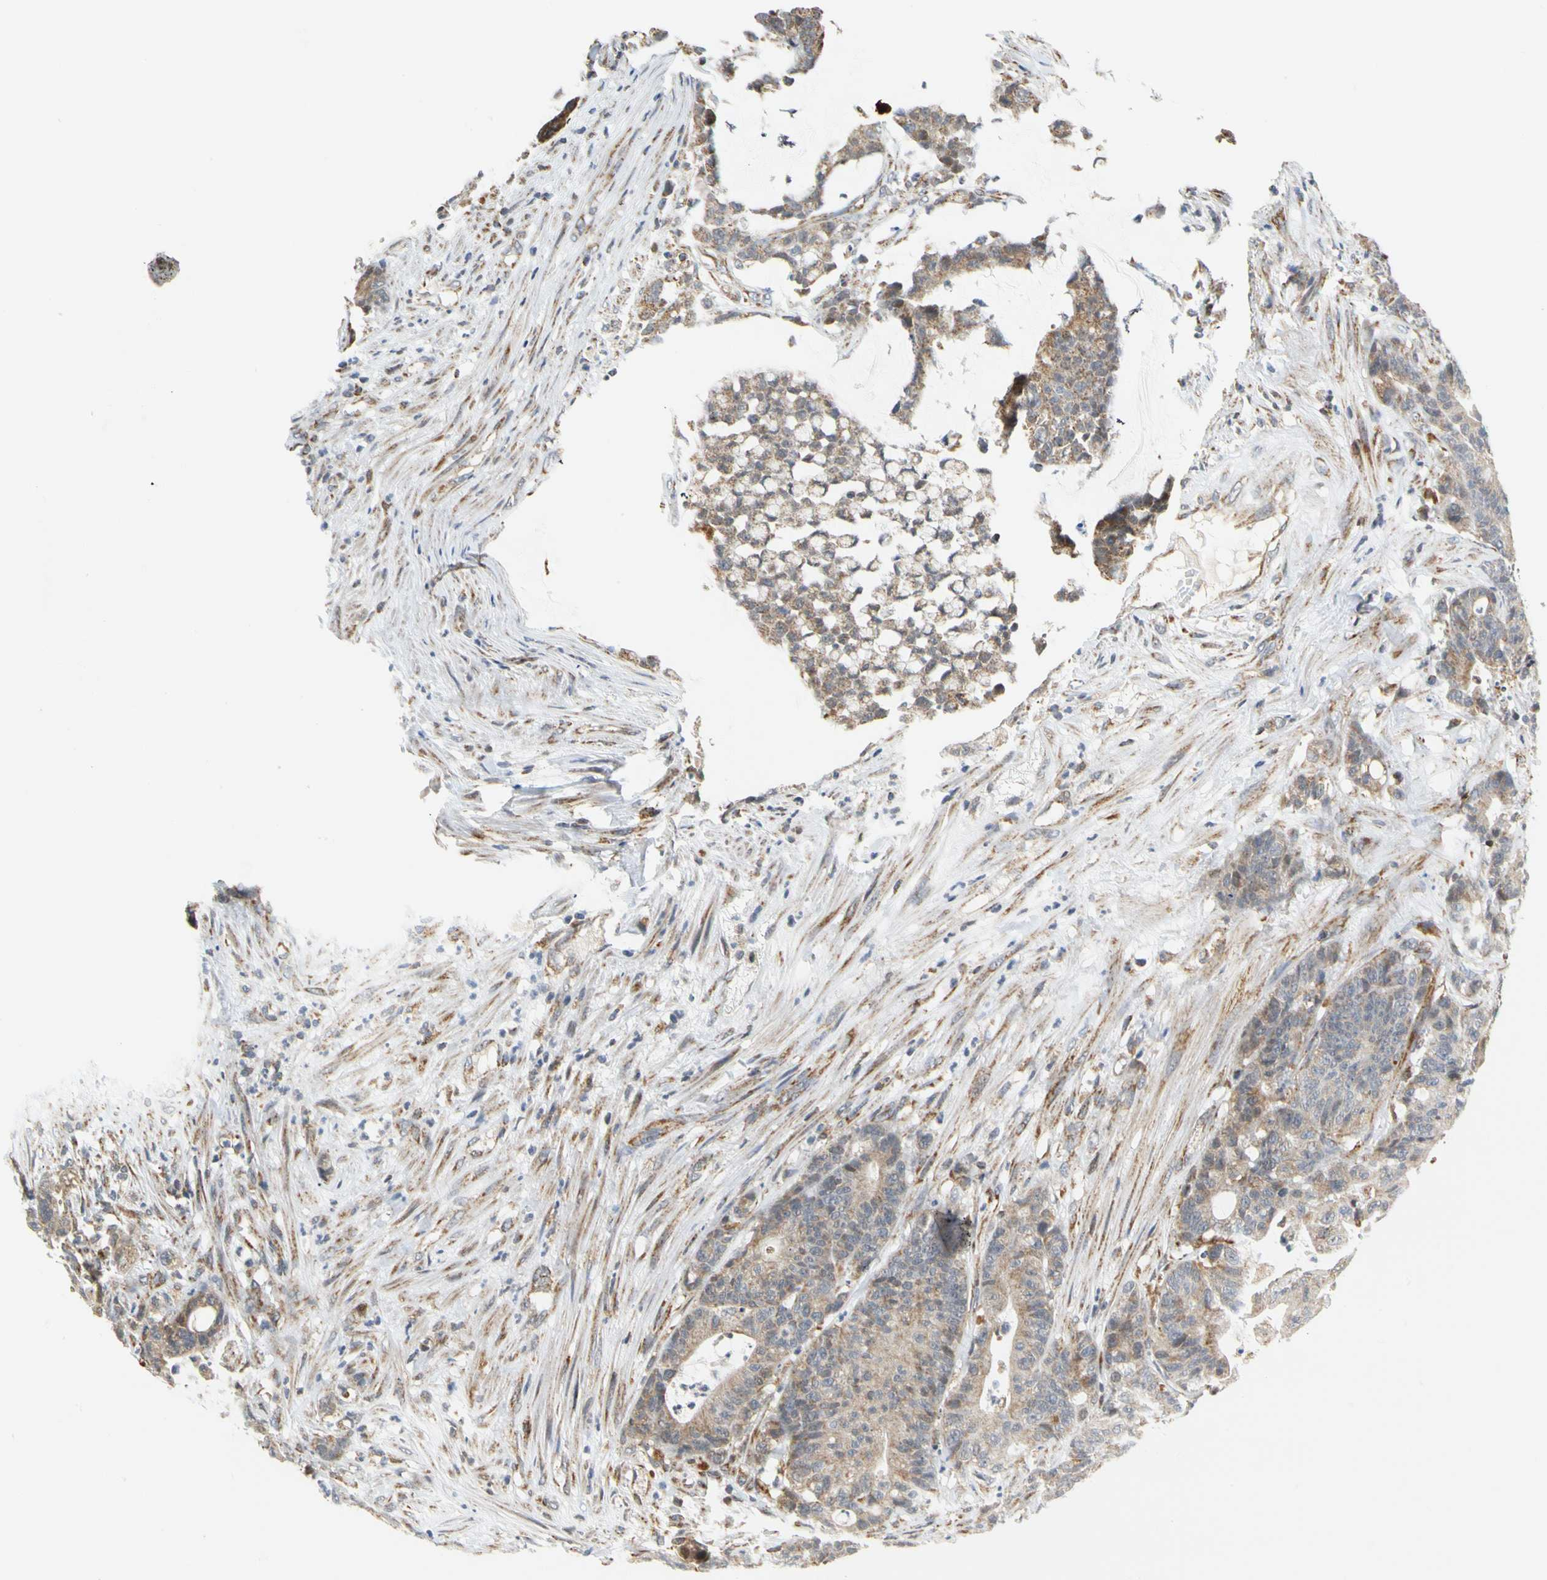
{"staining": {"intensity": "weak", "quantity": ">75%", "location": "cytoplasmic/membranous"}, "tissue": "colorectal cancer", "cell_type": "Tumor cells", "image_type": "cancer", "snomed": [{"axis": "morphology", "description": "Adenocarcinoma, NOS"}, {"axis": "topography", "description": "Colon"}], "caption": "Immunohistochemistry (IHC) staining of colorectal cancer (adenocarcinoma), which exhibits low levels of weak cytoplasmic/membranous positivity in approximately >75% of tumor cells indicating weak cytoplasmic/membranous protein staining. The staining was performed using DAB (3,3'-diaminobenzidine) (brown) for protein detection and nuclei were counterstained in hematoxylin (blue).", "gene": "SFXN3", "patient": {"sex": "female", "age": 84}}